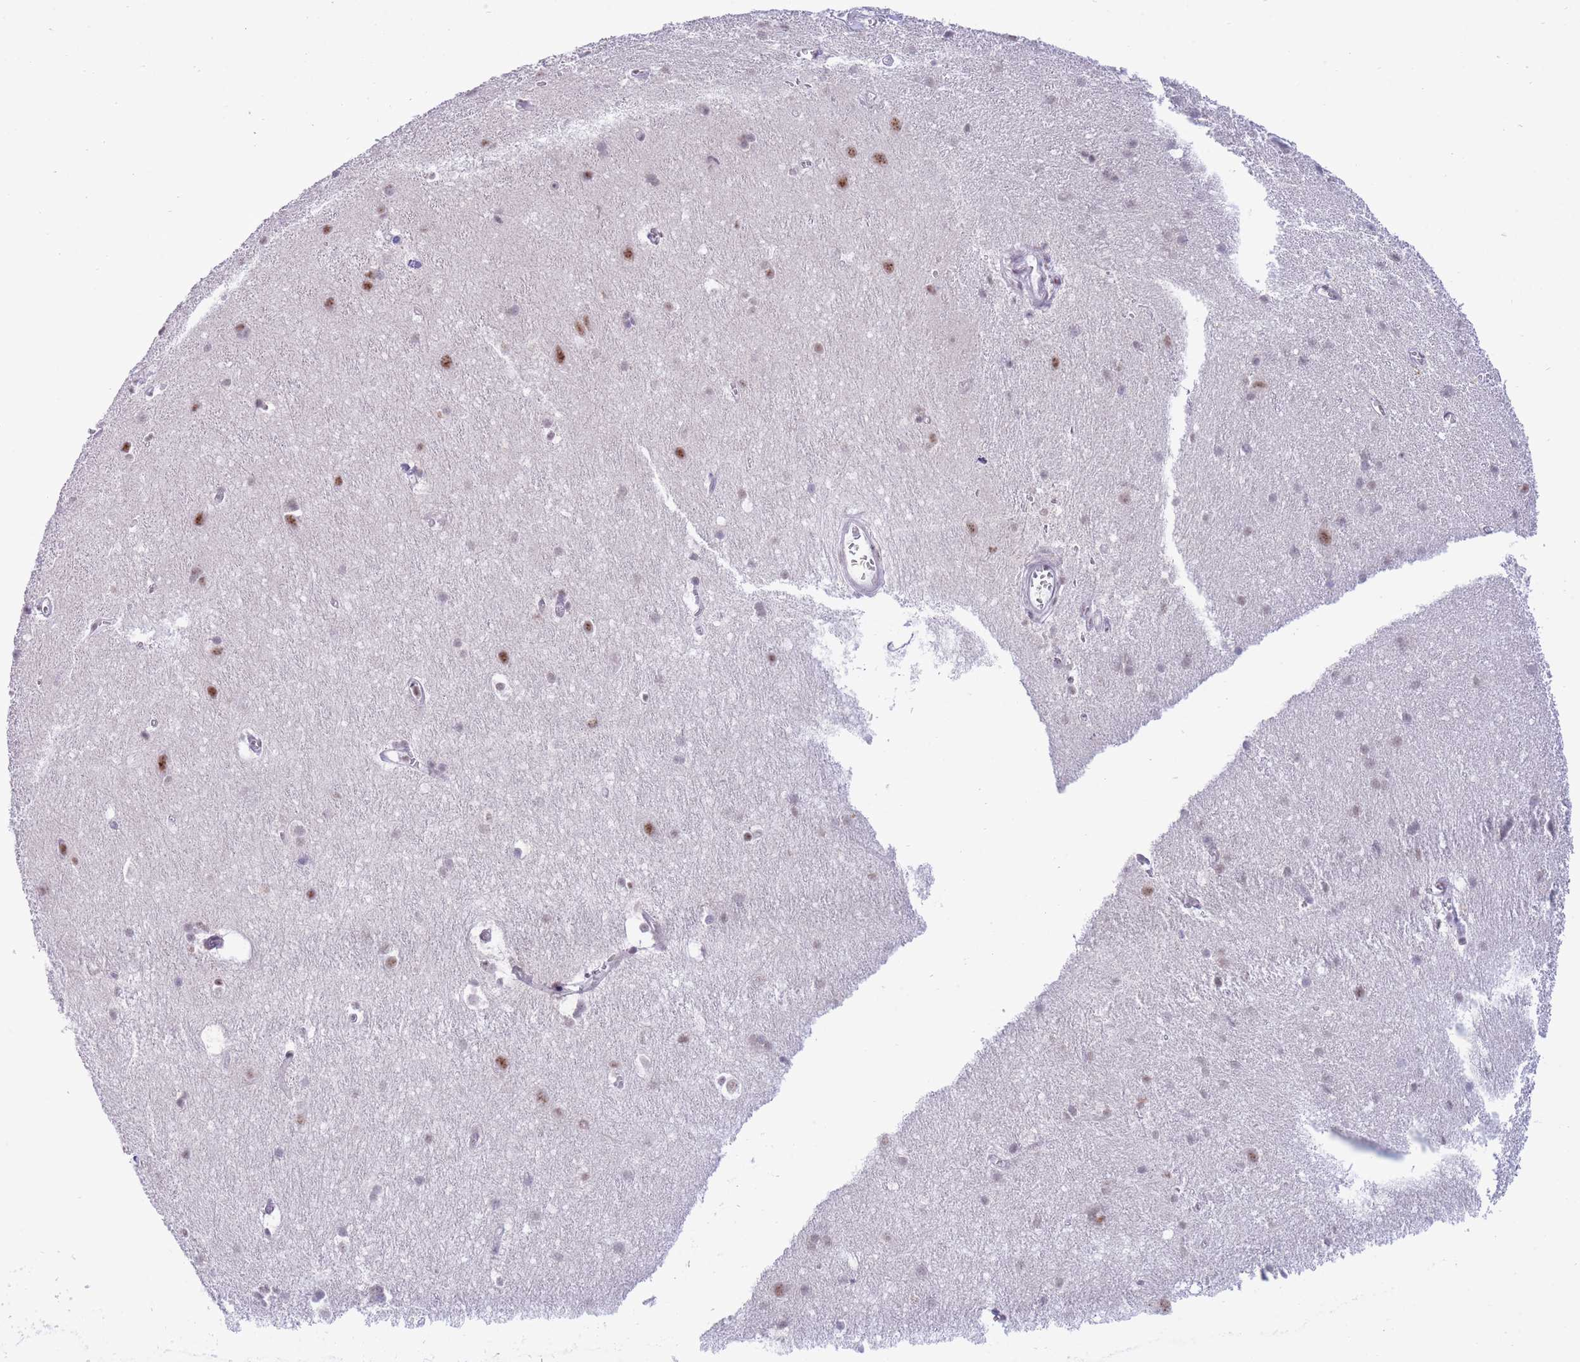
{"staining": {"intensity": "negative", "quantity": "none", "location": "none"}, "tissue": "cerebral cortex", "cell_type": "Endothelial cells", "image_type": "normal", "snomed": [{"axis": "morphology", "description": "Normal tissue, NOS"}, {"axis": "topography", "description": "Cerebral cortex"}], "caption": "DAB (3,3'-diaminobenzidine) immunohistochemical staining of benign human cerebral cortex reveals no significant expression in endothelial cells.", "gene": "CYP2B6", "patient": {"sex": "male", "age": 54}}